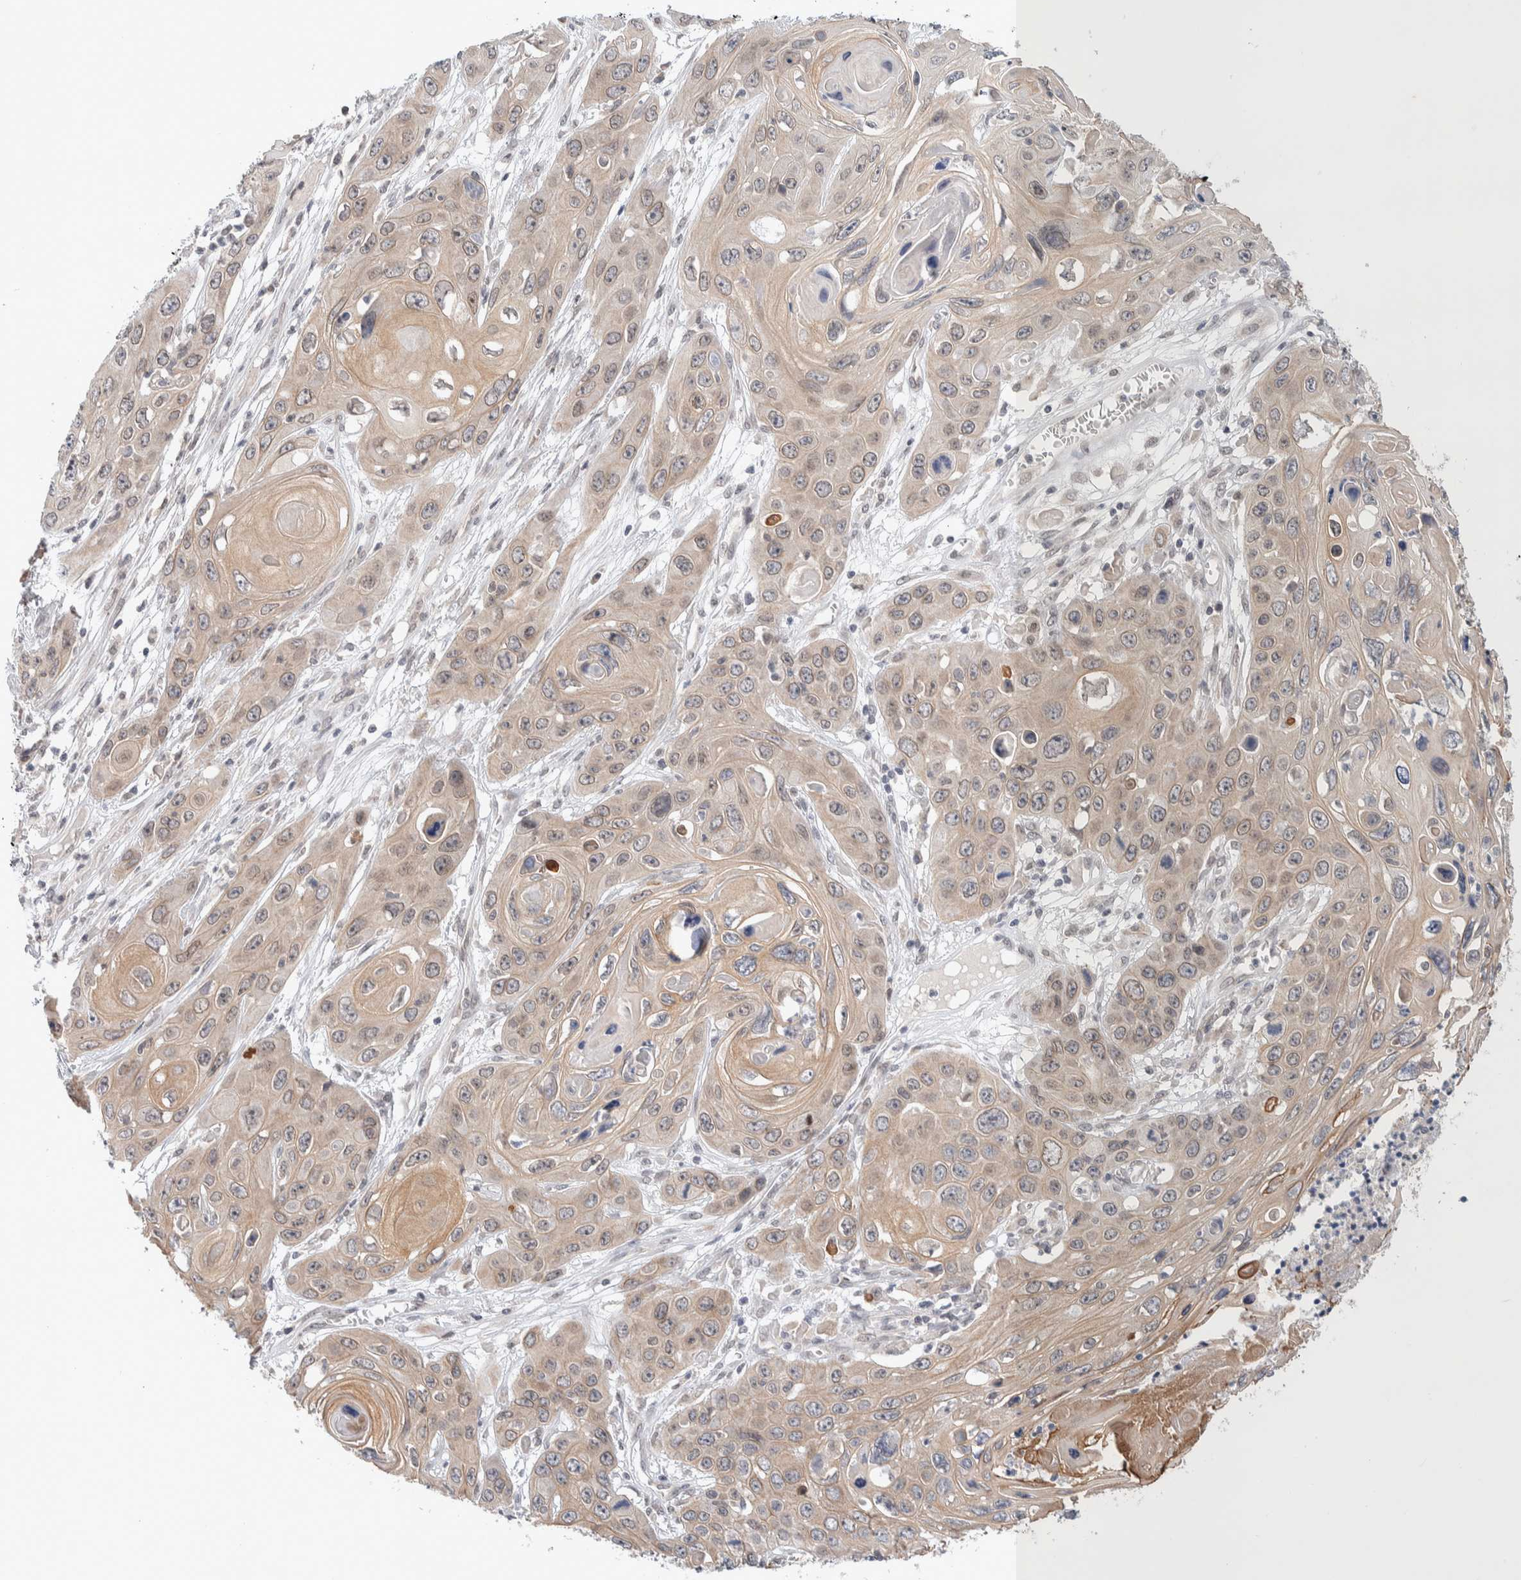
{"staining": {"intensity": "moderate", "quantity": ">75%", "location": "cytoplasmic/membranous,nuclear"}, "tissue": "skin cancer", "cell_type": "Tumor cells", "image_type": "cancer", "snomed": [{"axis": "morphology", "description": "Squamous cell carcinoma, NOS"}, {"axis": "topography", "description": "Skin"}], "caption": "A photomicrograph of skin cancer stained for a protein exhibits moderate cytoplasmic/membranous and nuclear brown staining in tumor cells.", "gene": "CRAT", "patient": {"sex": "male", "age": 55}}